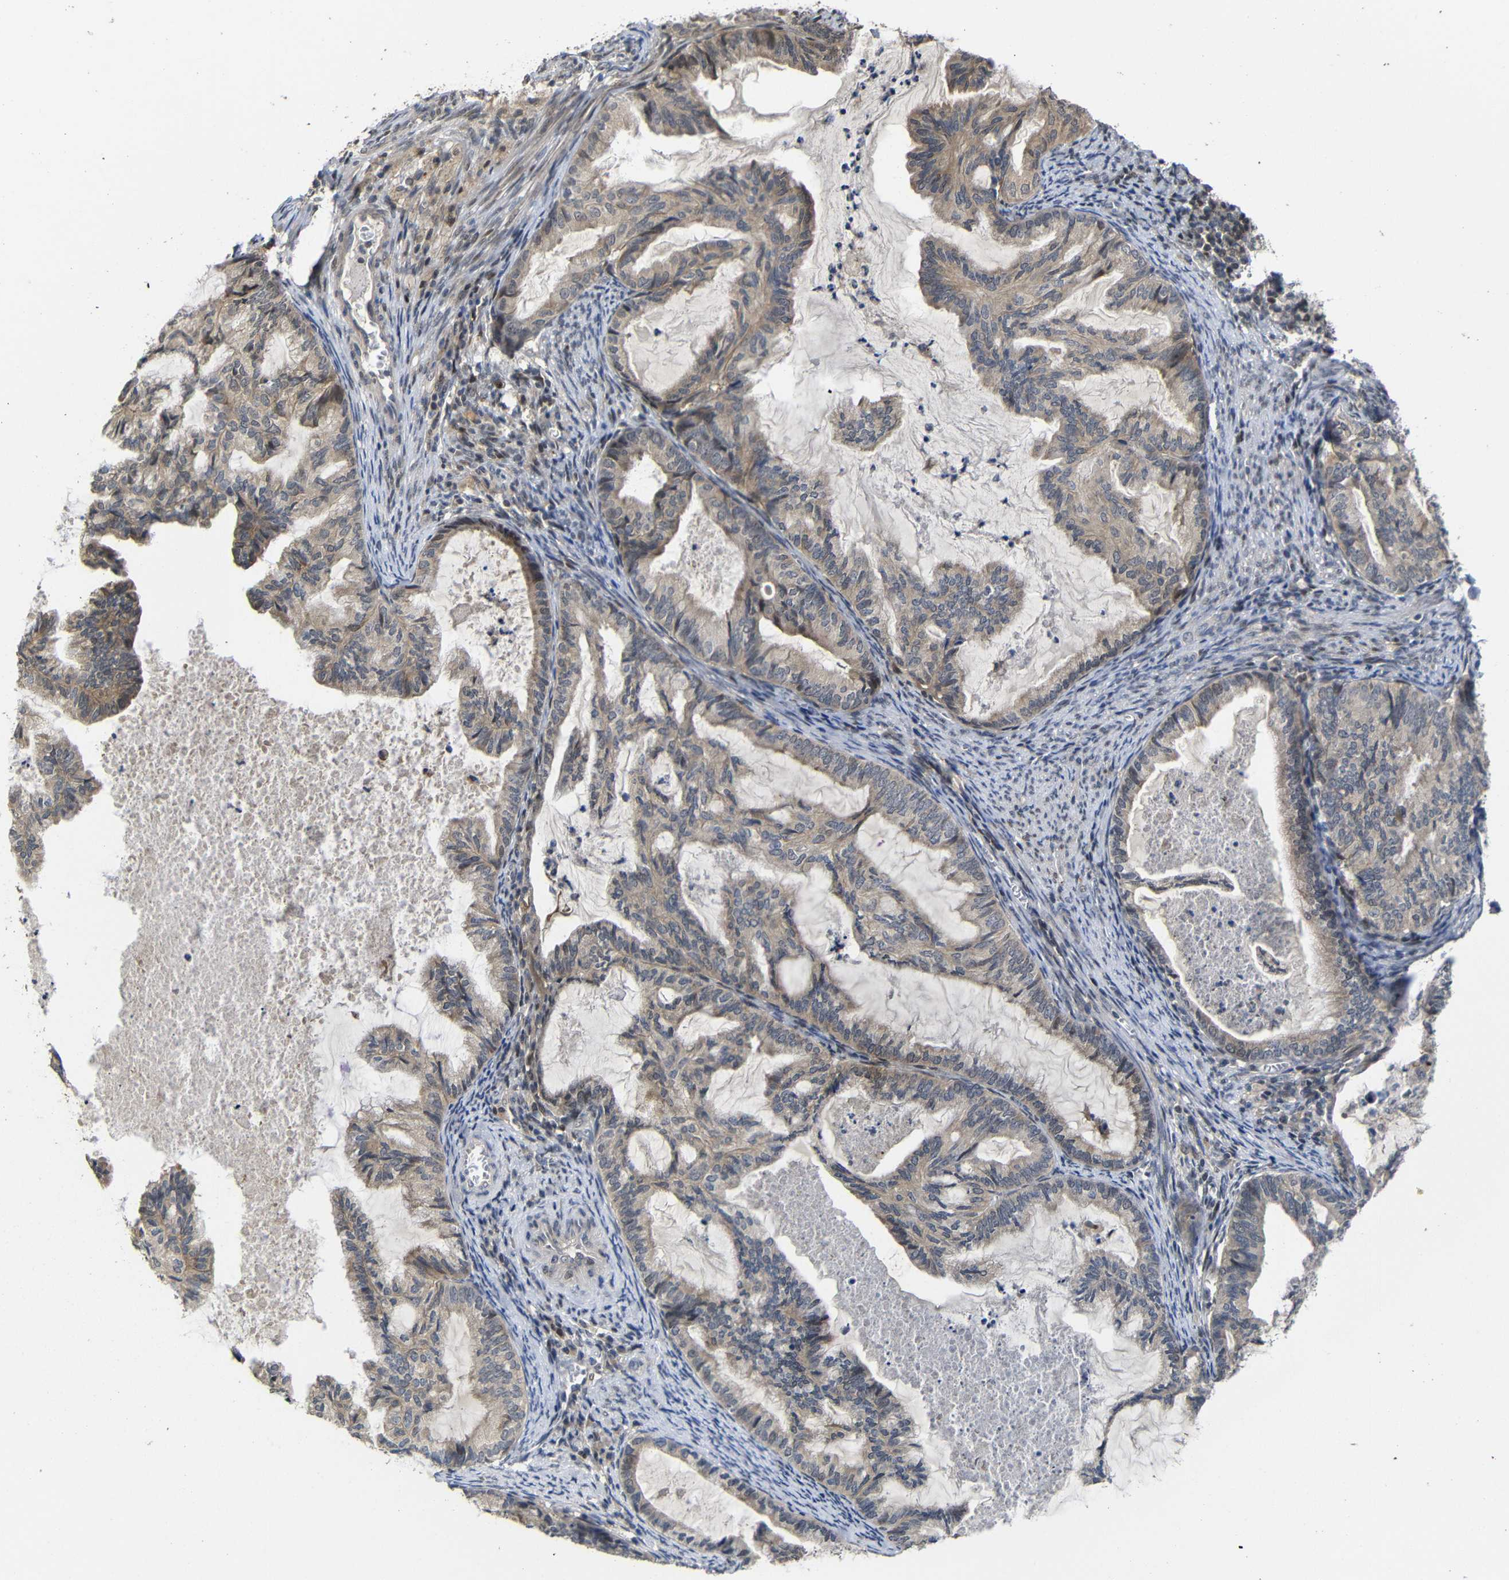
{"staining": {"intensity": "weak", "quantity": ">75%", "location": "cytoplasmic/membranous"}, "tissue": "cervical cancer", "cell_type": "Tumor cells", "image_type": "cancer", "snomed": [{"axis": "morphology", "description": "Normal tissue, NOS"}, {"axis": "morphology", "description": "Adenocarcinoma, NOS"}, {"axis": "topography", "description": "Cervix"}, {"axis": "topography", "description": "Endometrium"}], "caption": "Protein staining exhibits weak cytoplasmic/membranous positivity in approximately >75% of tumor cells in cervical cancer (adenocarcinoma).", "gene": "ATG12", "patient": {"sex": "female", "age": 86}}